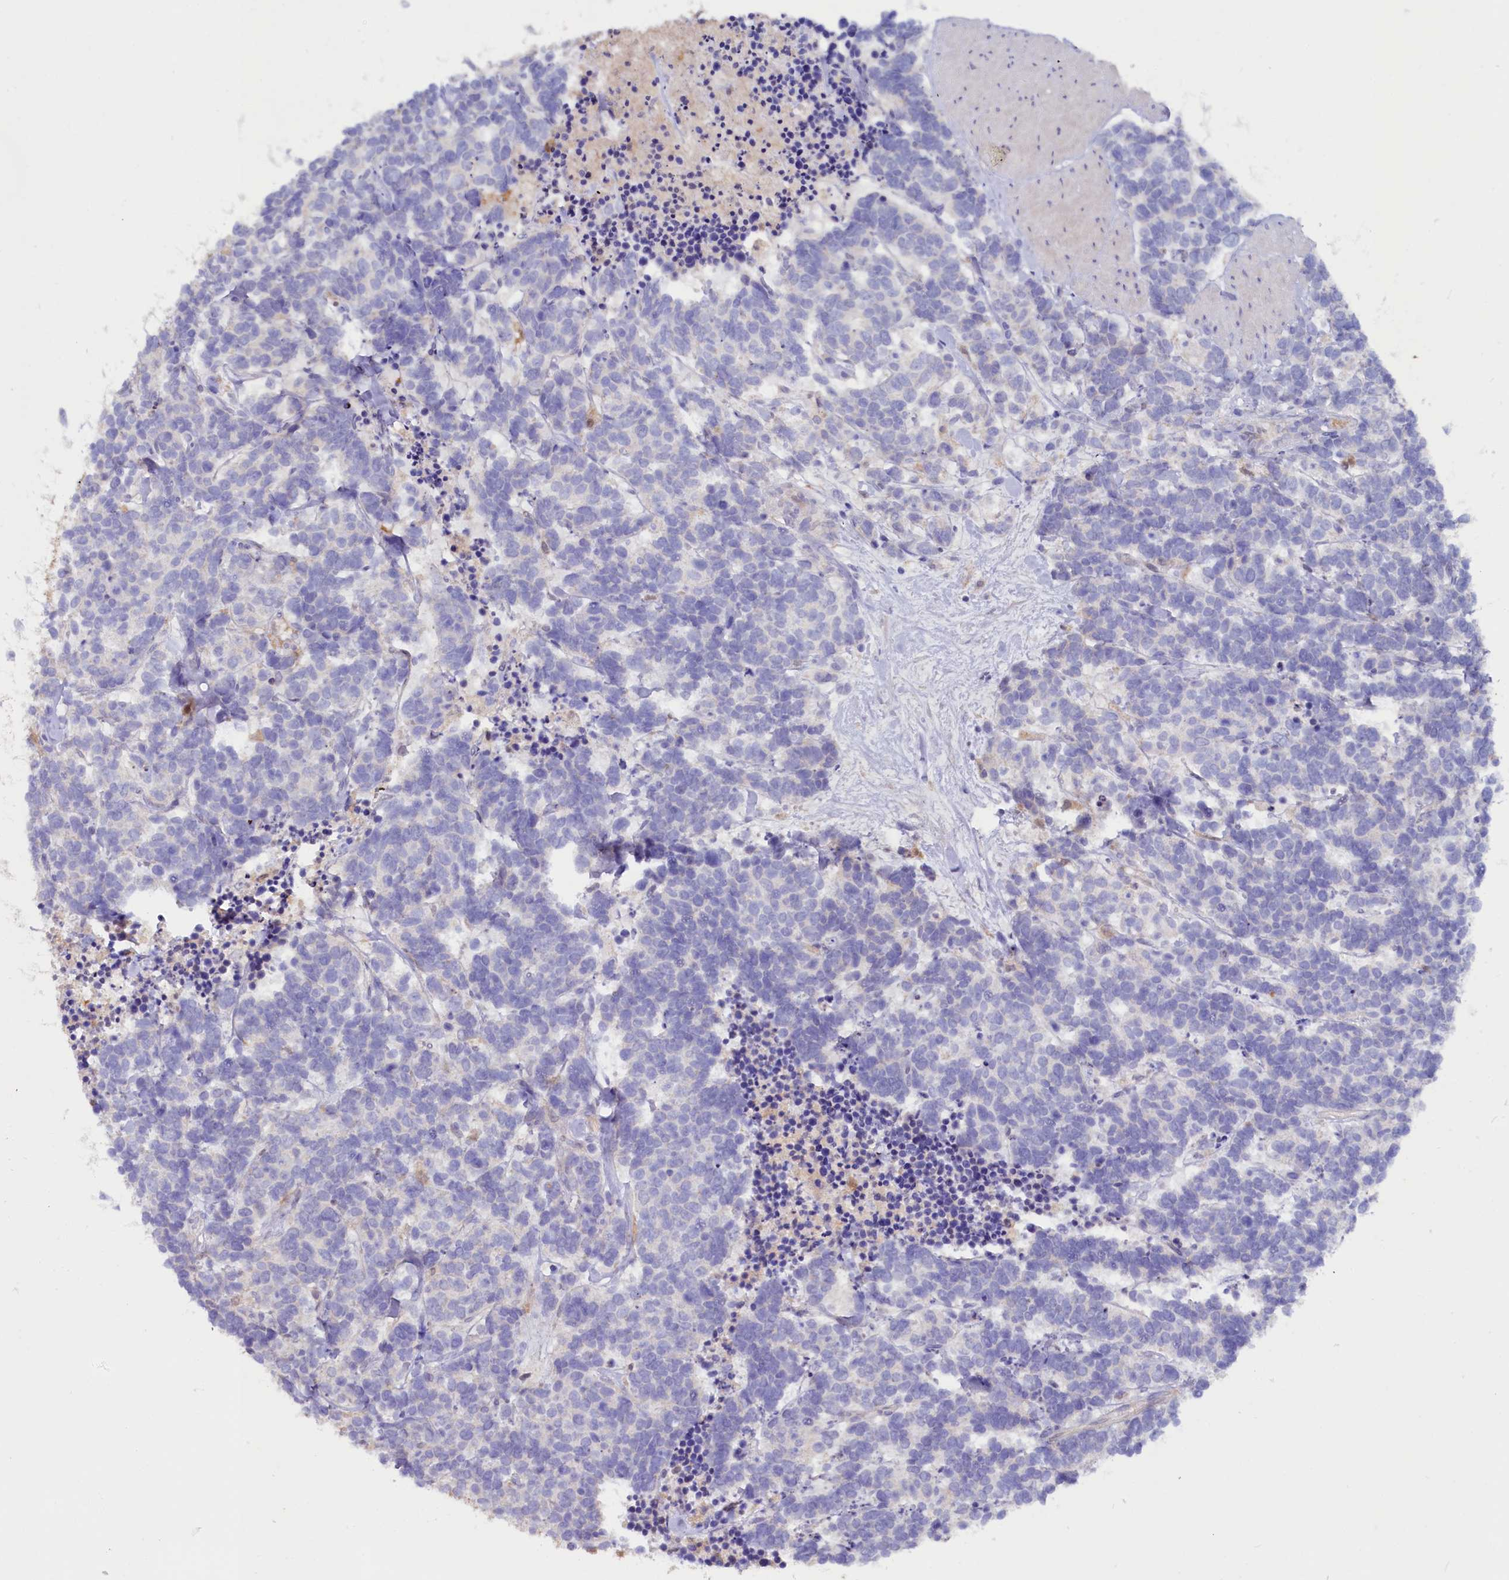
{"staining": {"intensity": "negative", "quantity": "none", "location": "none"}, "tissue": "carcinoid", "cell_type": "Tumor cells", "image_type": "cancer", "snomed": [{"axis": "morphology", "description": "Carcinoma, NOS"}, {"axis": "morphology", "description": "Carcinoid, malignant, NOS"}, {"axis": "topography", "description": "Urinary bladder"}], "caption": "Immunohistochemistry (IHC) histopathology image of human malignant carcinoid stained for a protein (brown), which displays no staining in tumor cells. Nuclei are stained in blue.", "gene": "IL17RD", "patient": {"sex": "male", "age": 57}}